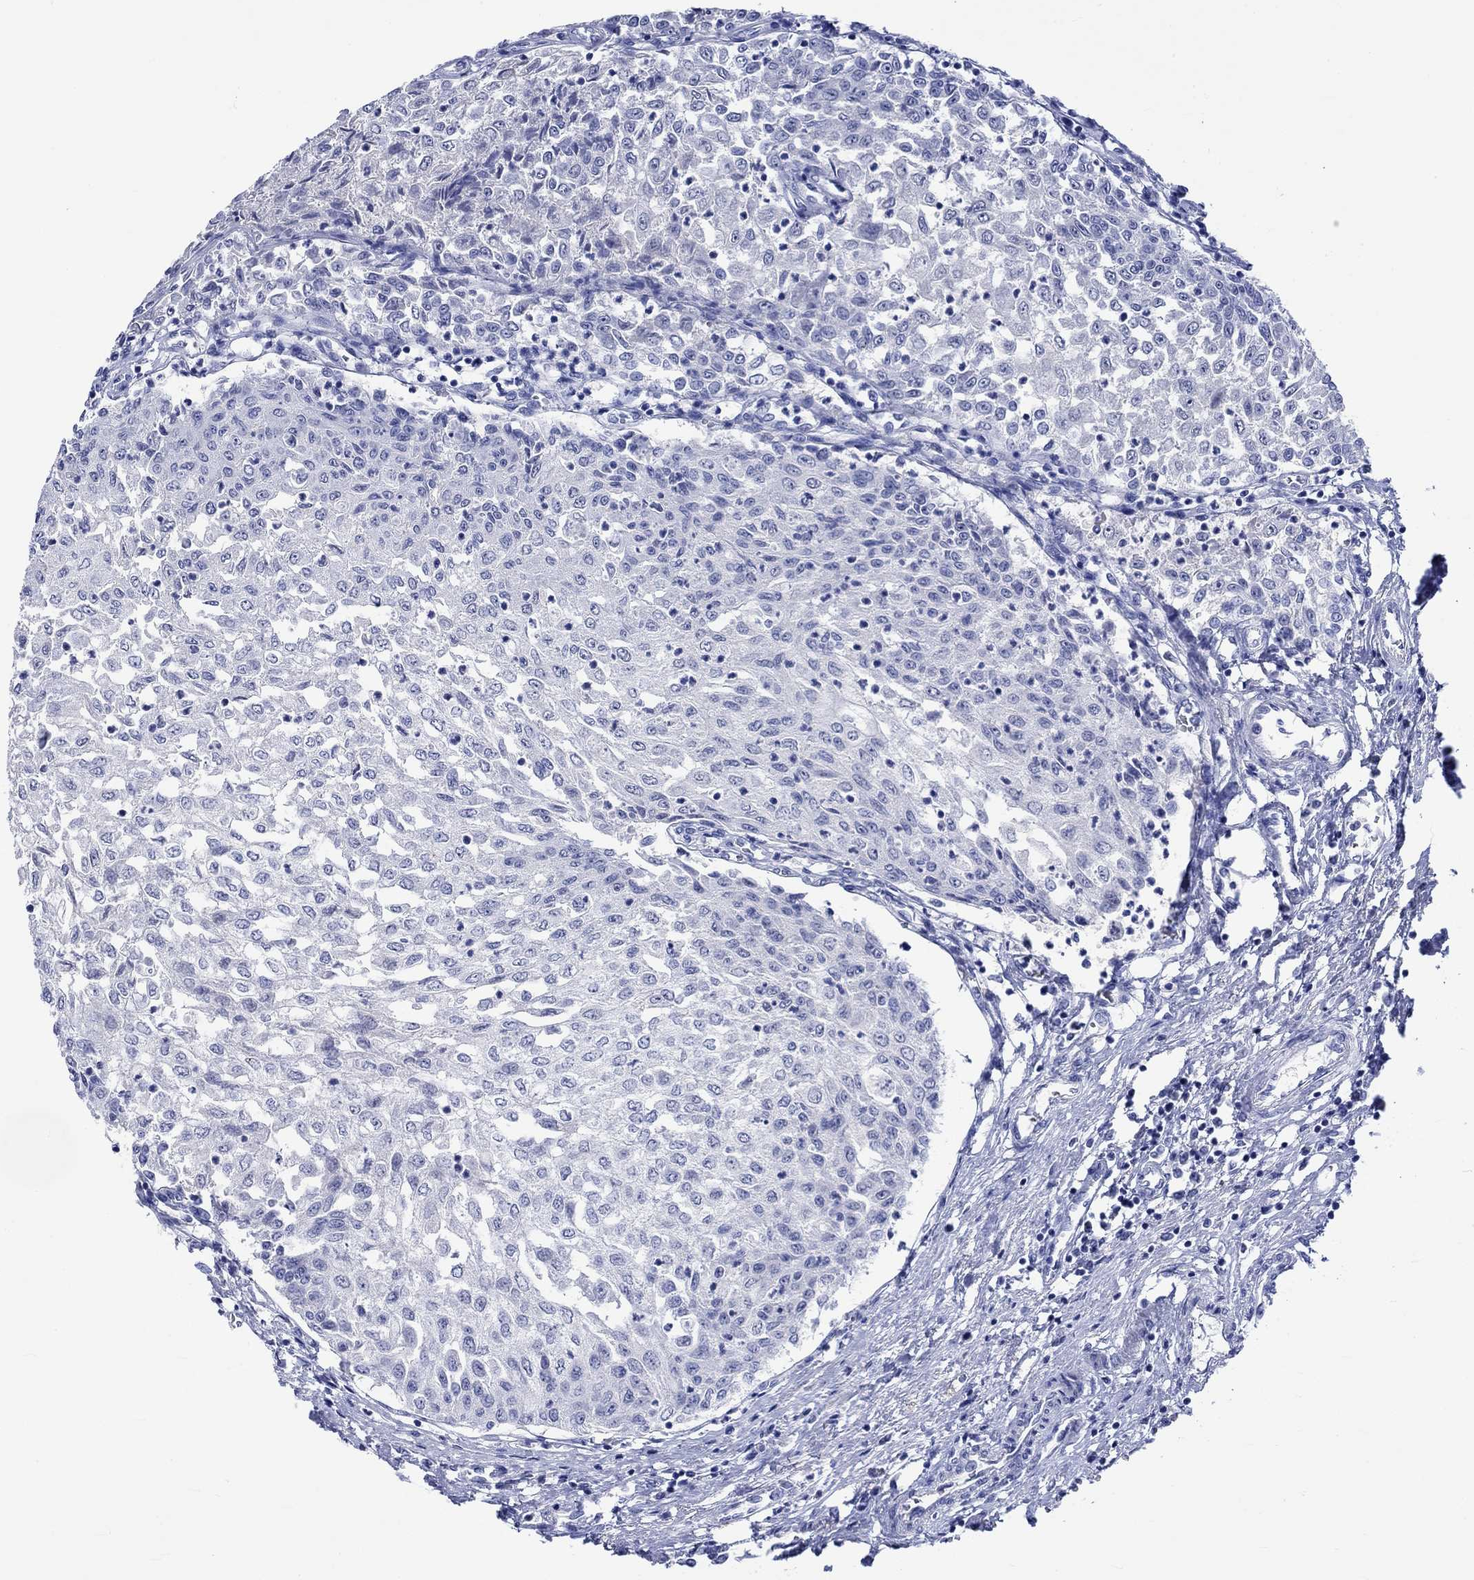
{"staining": {"intensity": "negative", "quantity": "none", "location": "none"}, "tissue": "urothelial cancer", "cell_type": "Tumor cells", "image_type": "cancer", "snomed": [{"axis": "morphology", "description": "Urothelial carcinoma, Low grade"}, {"axis": "topography", "description": "Urinary bladder"}], "caption": "Histopathology image shows no significant protein positivity in tumor cells of urothelial cancer.", "gene": "KLHL35", "patient": {"sex": "male", "age": 78}}